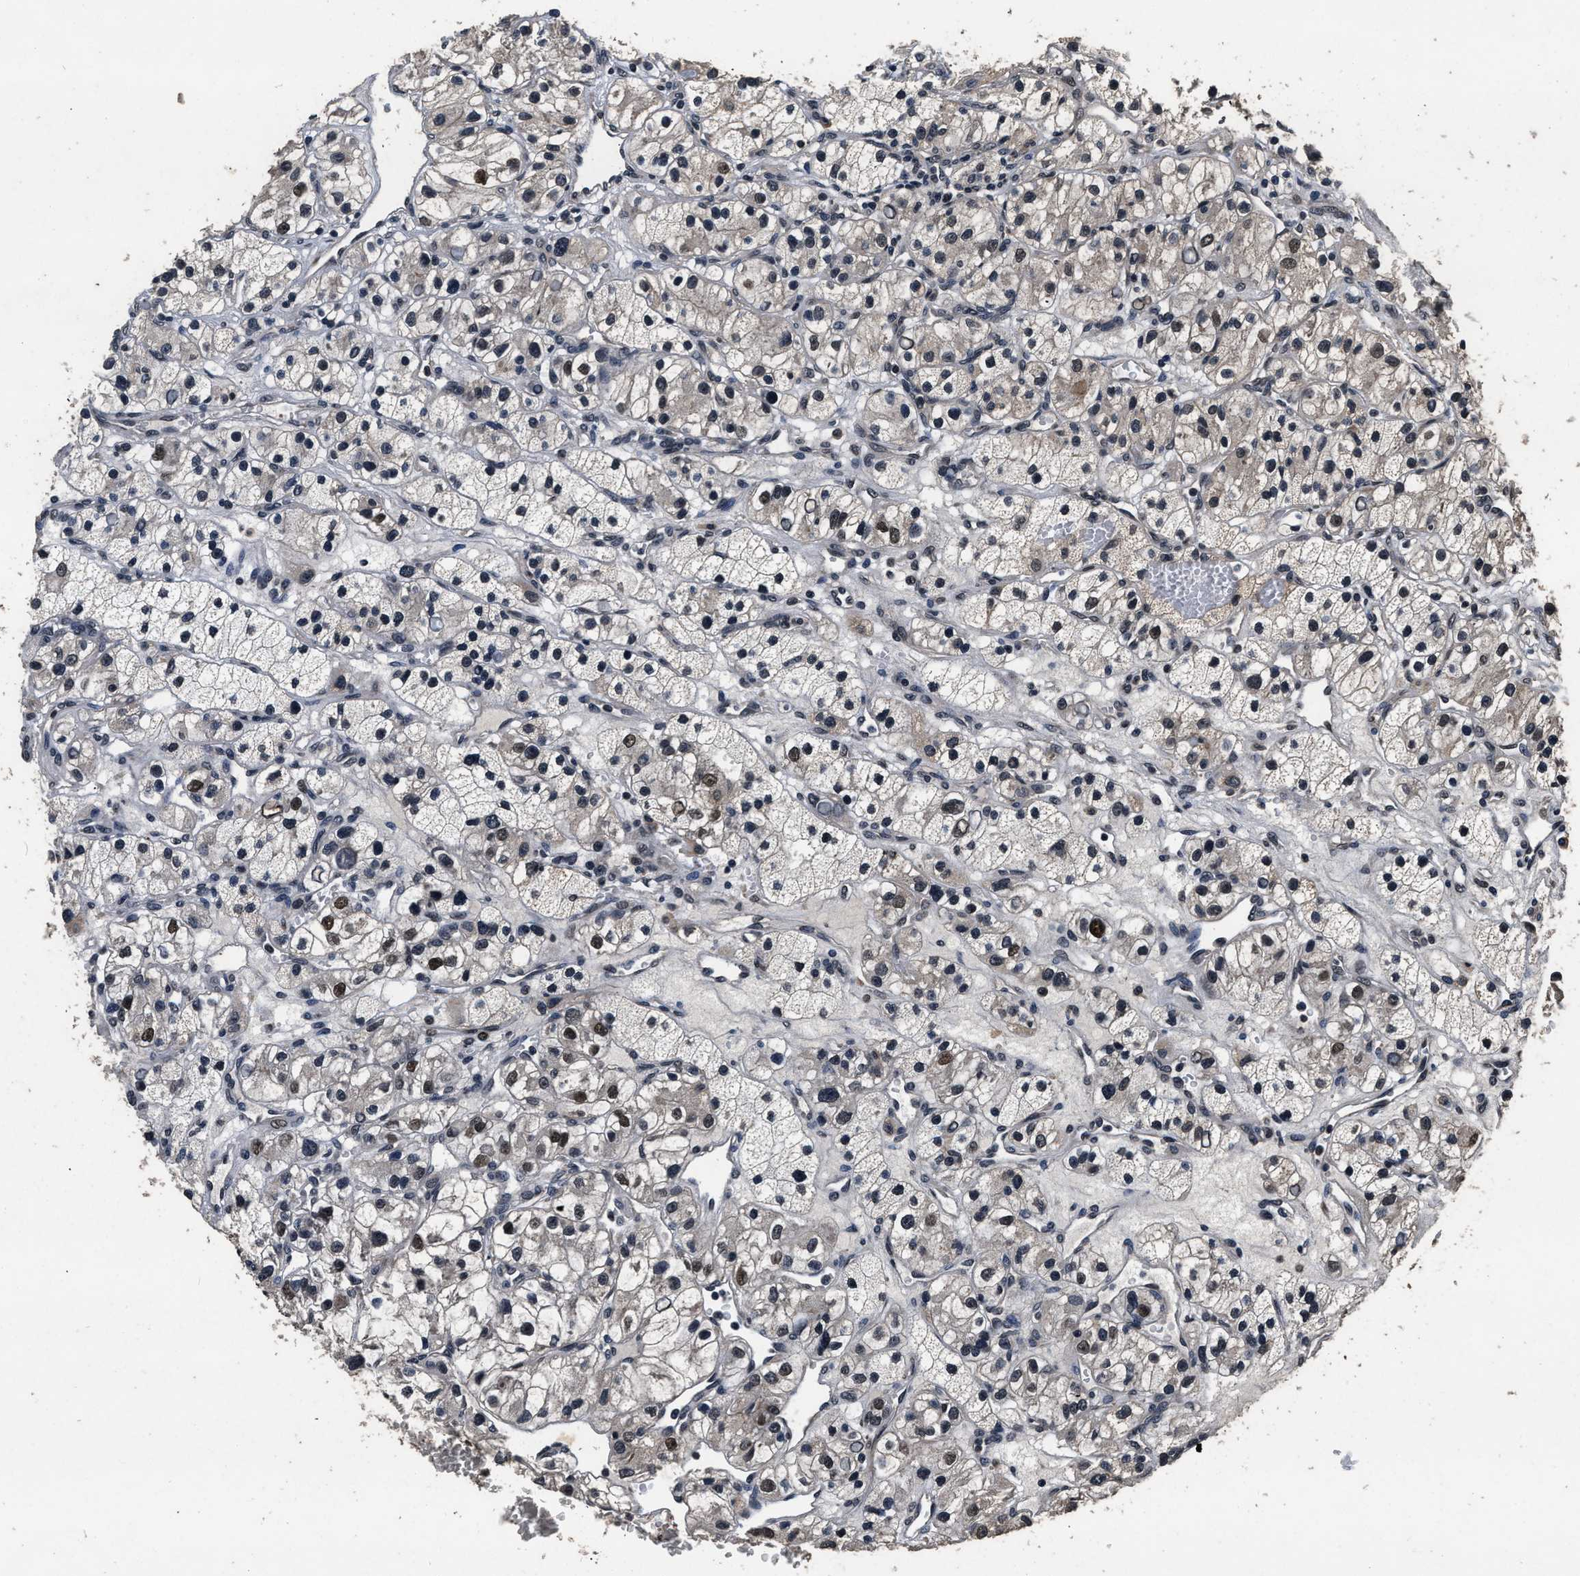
{"staining": {"intensity": "moderate", "quantity": "<25%", "location": "nuclear"}, "tissue": "renal cancer", "cell_type": "Tumor cells", "image_type": "cancer", "snomed": [{"axis": "morphology", "description": "Adenocarcinoma, NOS"}, {"axis": "topography", "description": "Kidney"}], "caption": "This image demonstrates immunohistochemistry (IHC) staining of human renal adenocarcinoma, with low moderate nuclear expression in about <25% of tumor cells.", "gene": "CSTF1", "patient": {"sex": "female", "age": 57}}